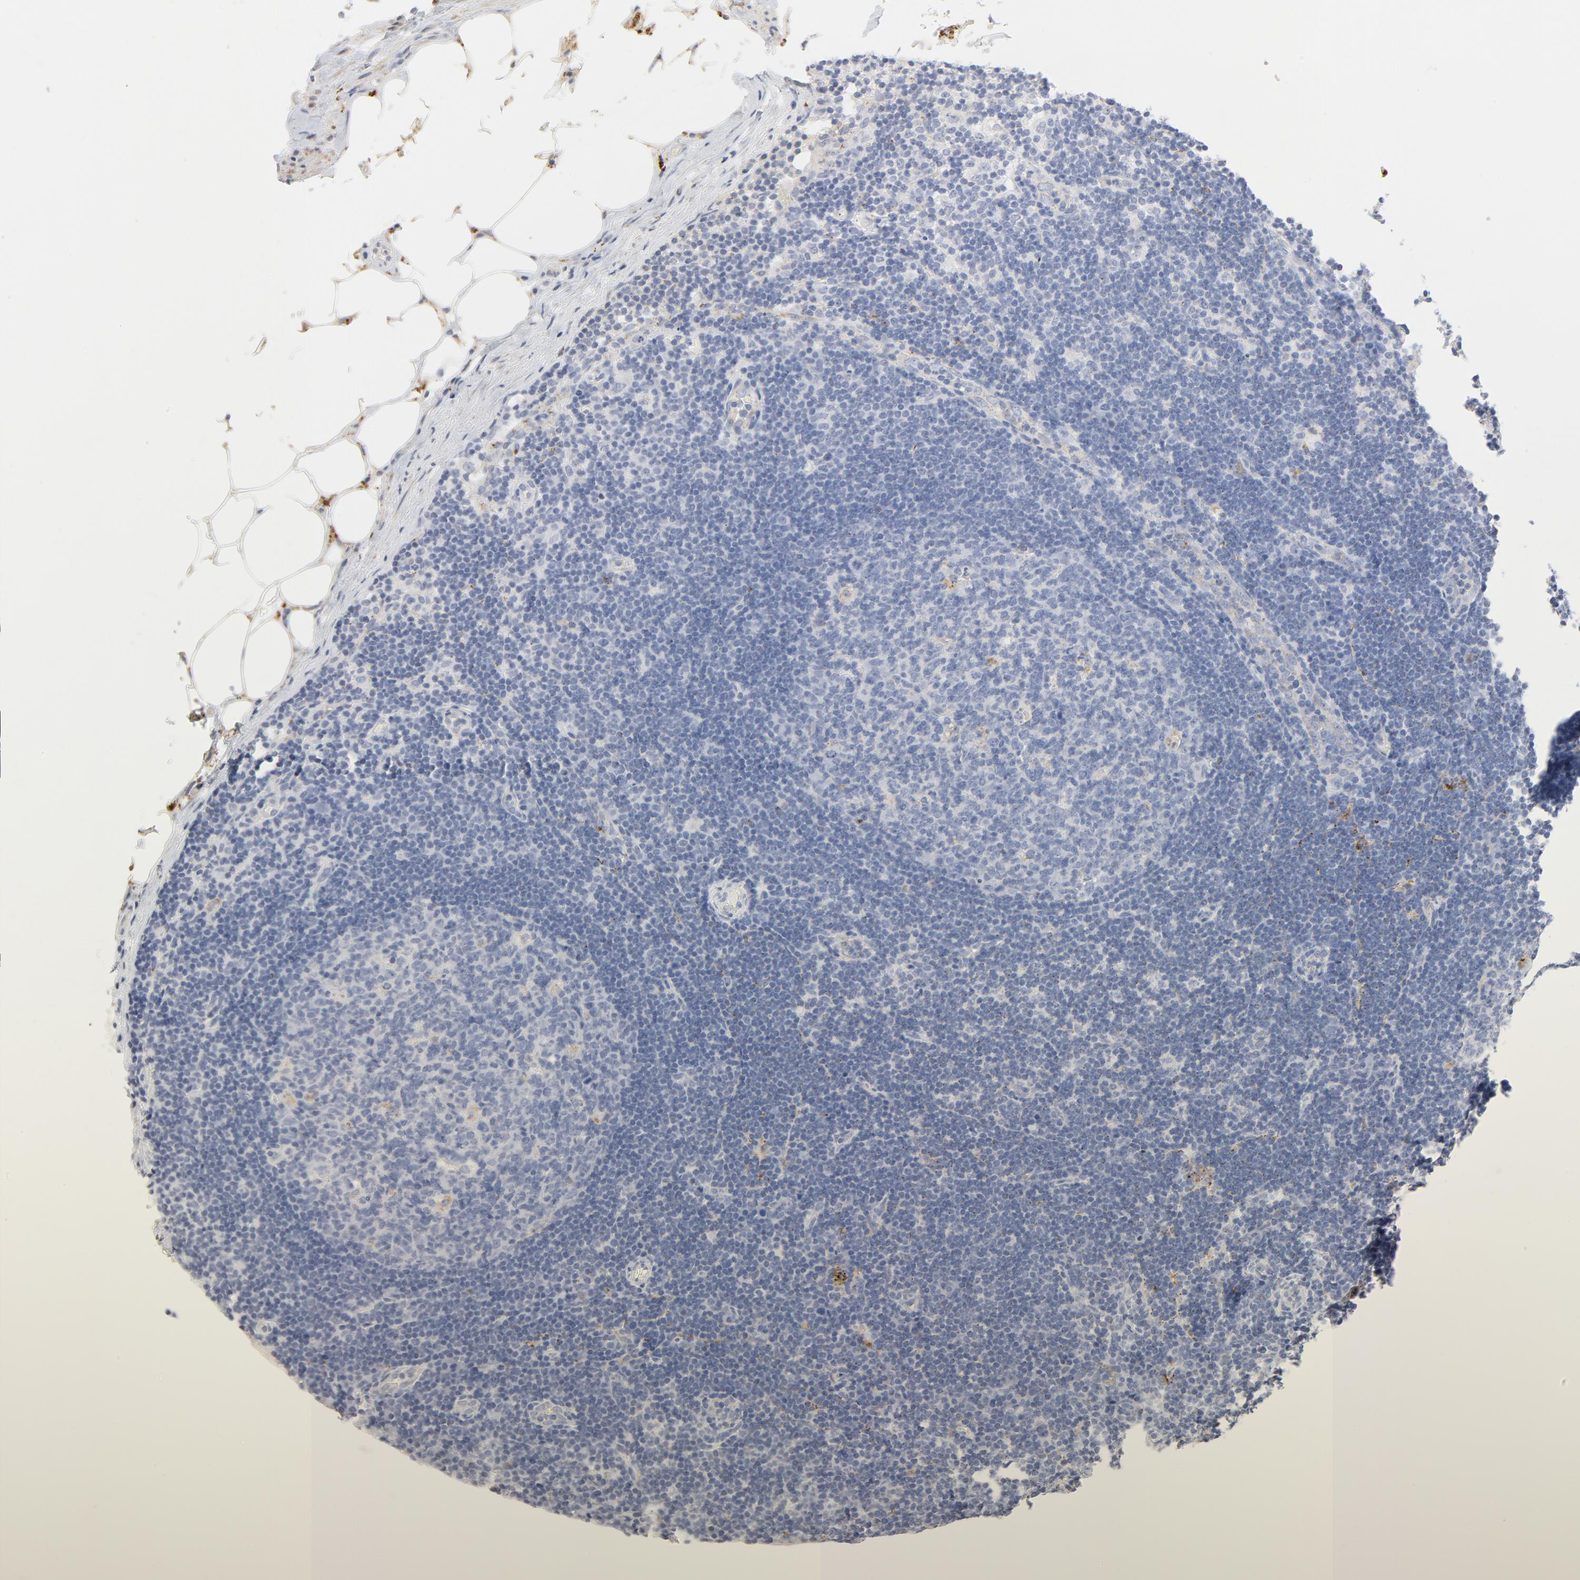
{"staining": {"intensity": "negative", "quantity": "none", "location": "none"}, "tissue": "lymph node", "cell_type": "Germinal center cells", "image_type": "normal", "snomed": [{"axis": "morphology", "description": "Normal tissue, NOS"}, {"axis": "morphology", "description": "Squamous cell carcinoma, metastatic, NOS"}, {"axis": "topography", "description": "Lymph node"}], "caption": "A high-resolution micrograph shows immunohistochemistry (IHC) staining of benign lymph node, which displays no significant staining in germinal center cells. (Brightfield microscopy of DAB IHC at high magnification).", "gene": "MAGEB17", "patient": {"sex": "female", "age": 53}}